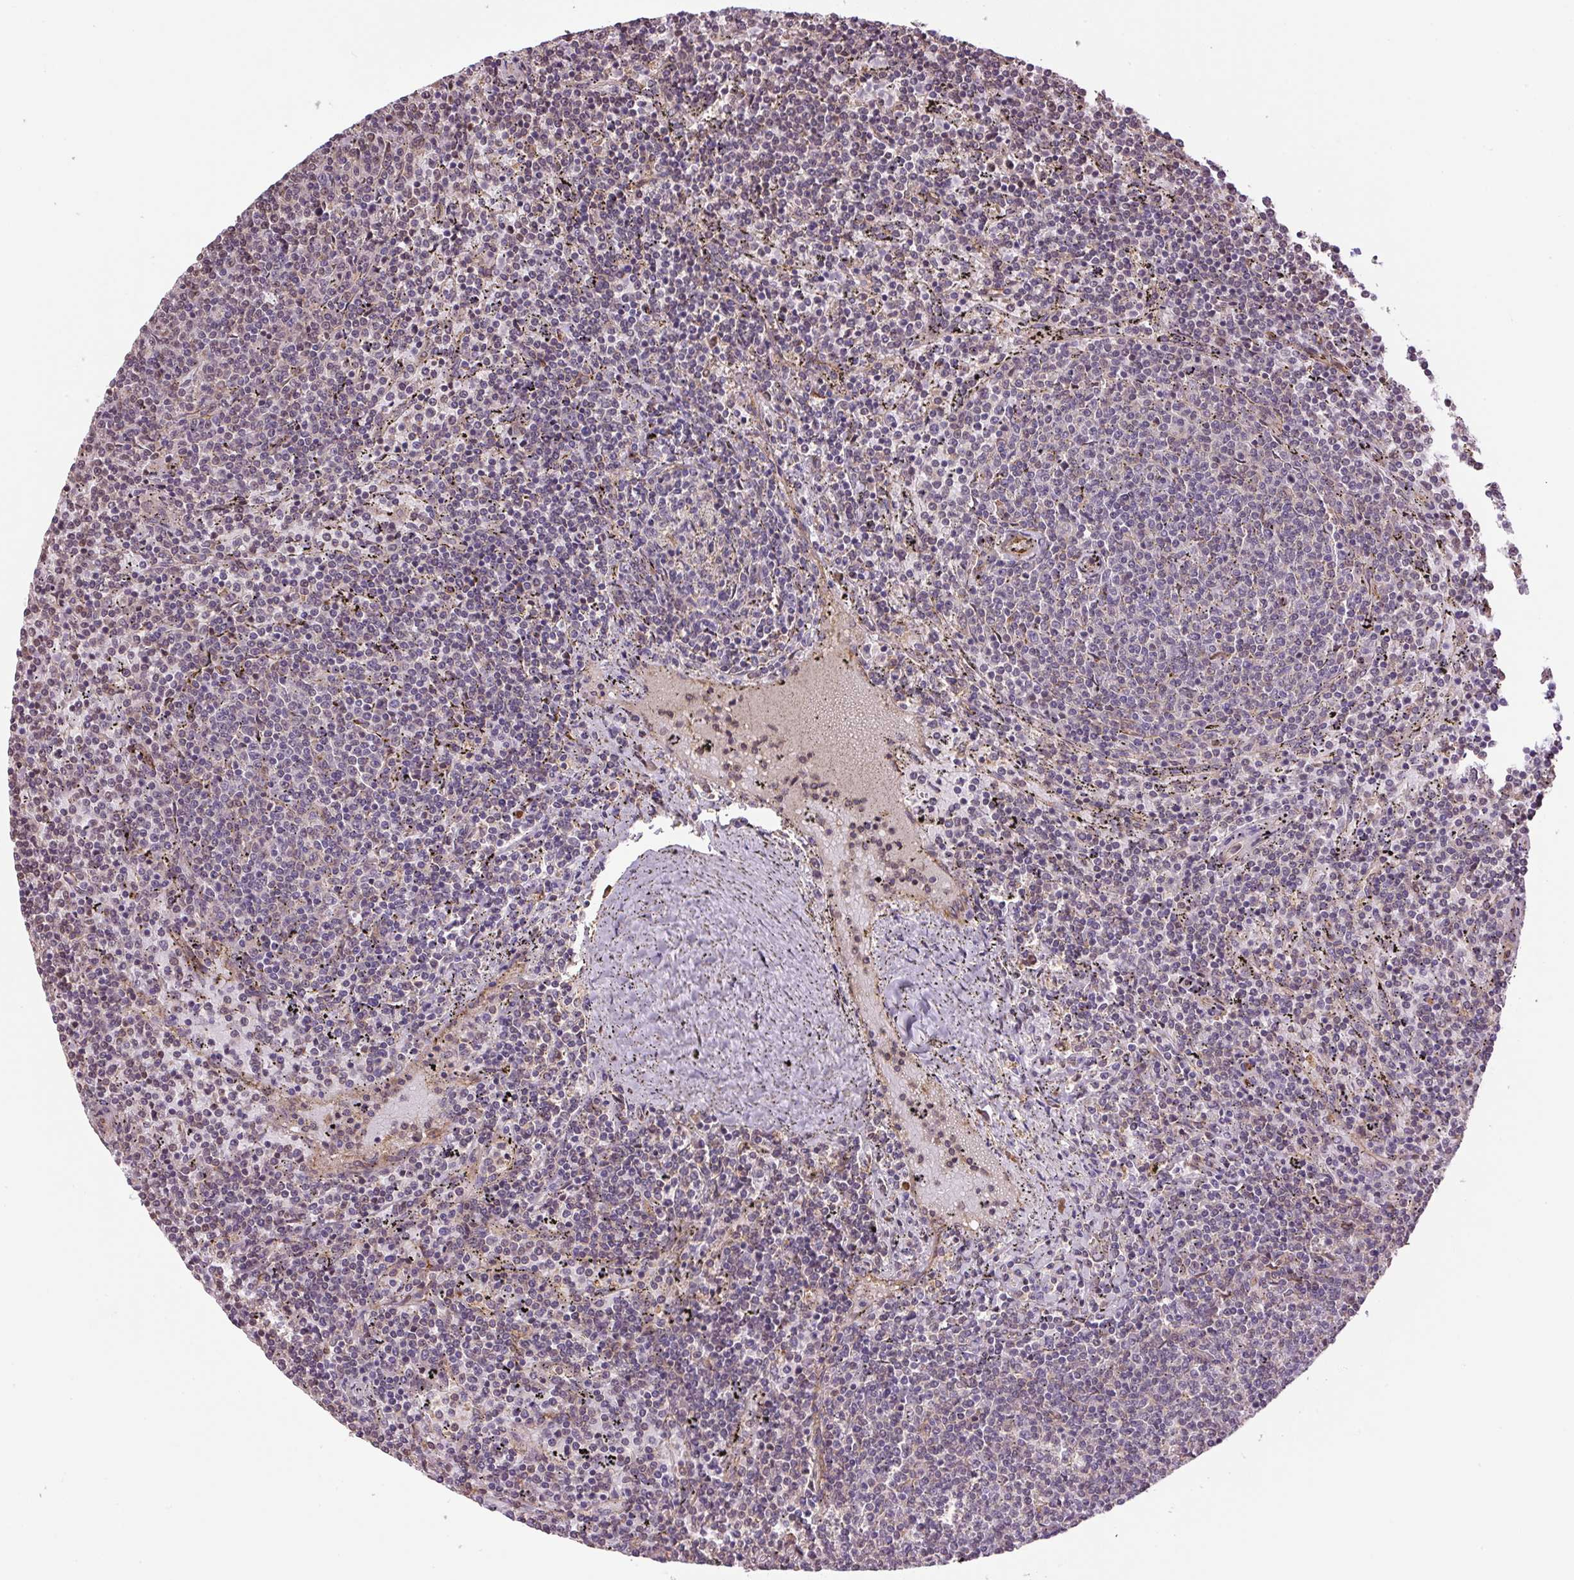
{"staining": {"intensity": "negative", "quantity": "none", "location": "none"}, "tissue": "lymphoma", "cell_type": "Tumor cells", "image_type": "cancer", "snomed": [{"axis": "morphology", "description": "Malignant lymphoma, non-Hodgkin's type, Low grade"}, {"axis": "topography", "description": "Spleen"}], "caption": "Immunohistochemistry (IHC) histopathology image of low-grade malignant lymphoma, non-Hodgkin's type stained for a protein (brown), which displays no expression in tumor cells.", "gene": "SEPTIN10", "patient": {"sex": "female", "age": 50}}